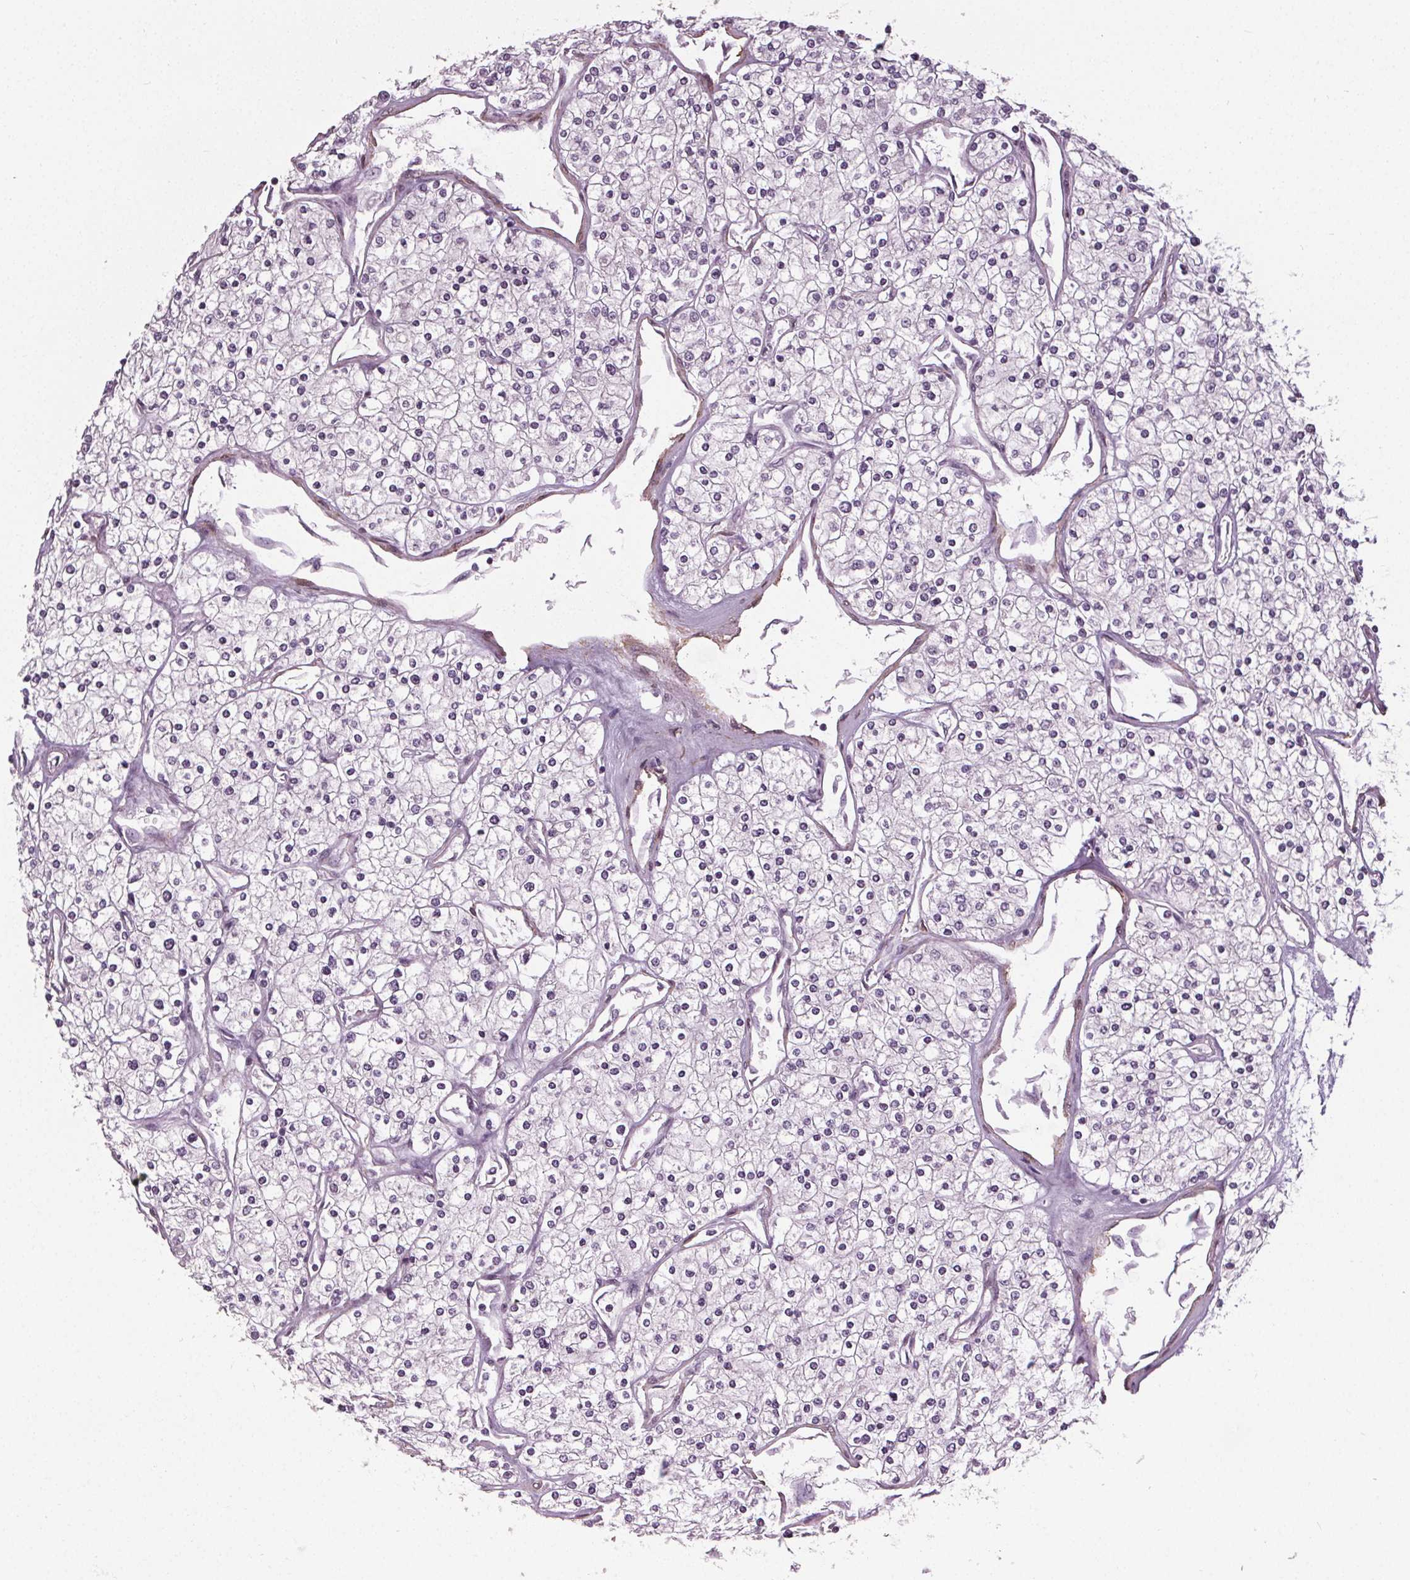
{"staining": {"intensity": "negative", "quantity": "none", "location": "none"}, "tissue": "renal cancer", "cell_type": "Tumor cells", "image_type": "cancer", "snomed": [{"axis": "morphology", "description": "Adenocarcinoma, NOS"}, {"axis": "topography", "description": "Kidney"}], "caption": "Micrograph shows no protein positivity in tumor cells of adenocarcinoma (renal) tissue.", "gene": "PKP1", "patient": {"sex": "male", "age": 80}}